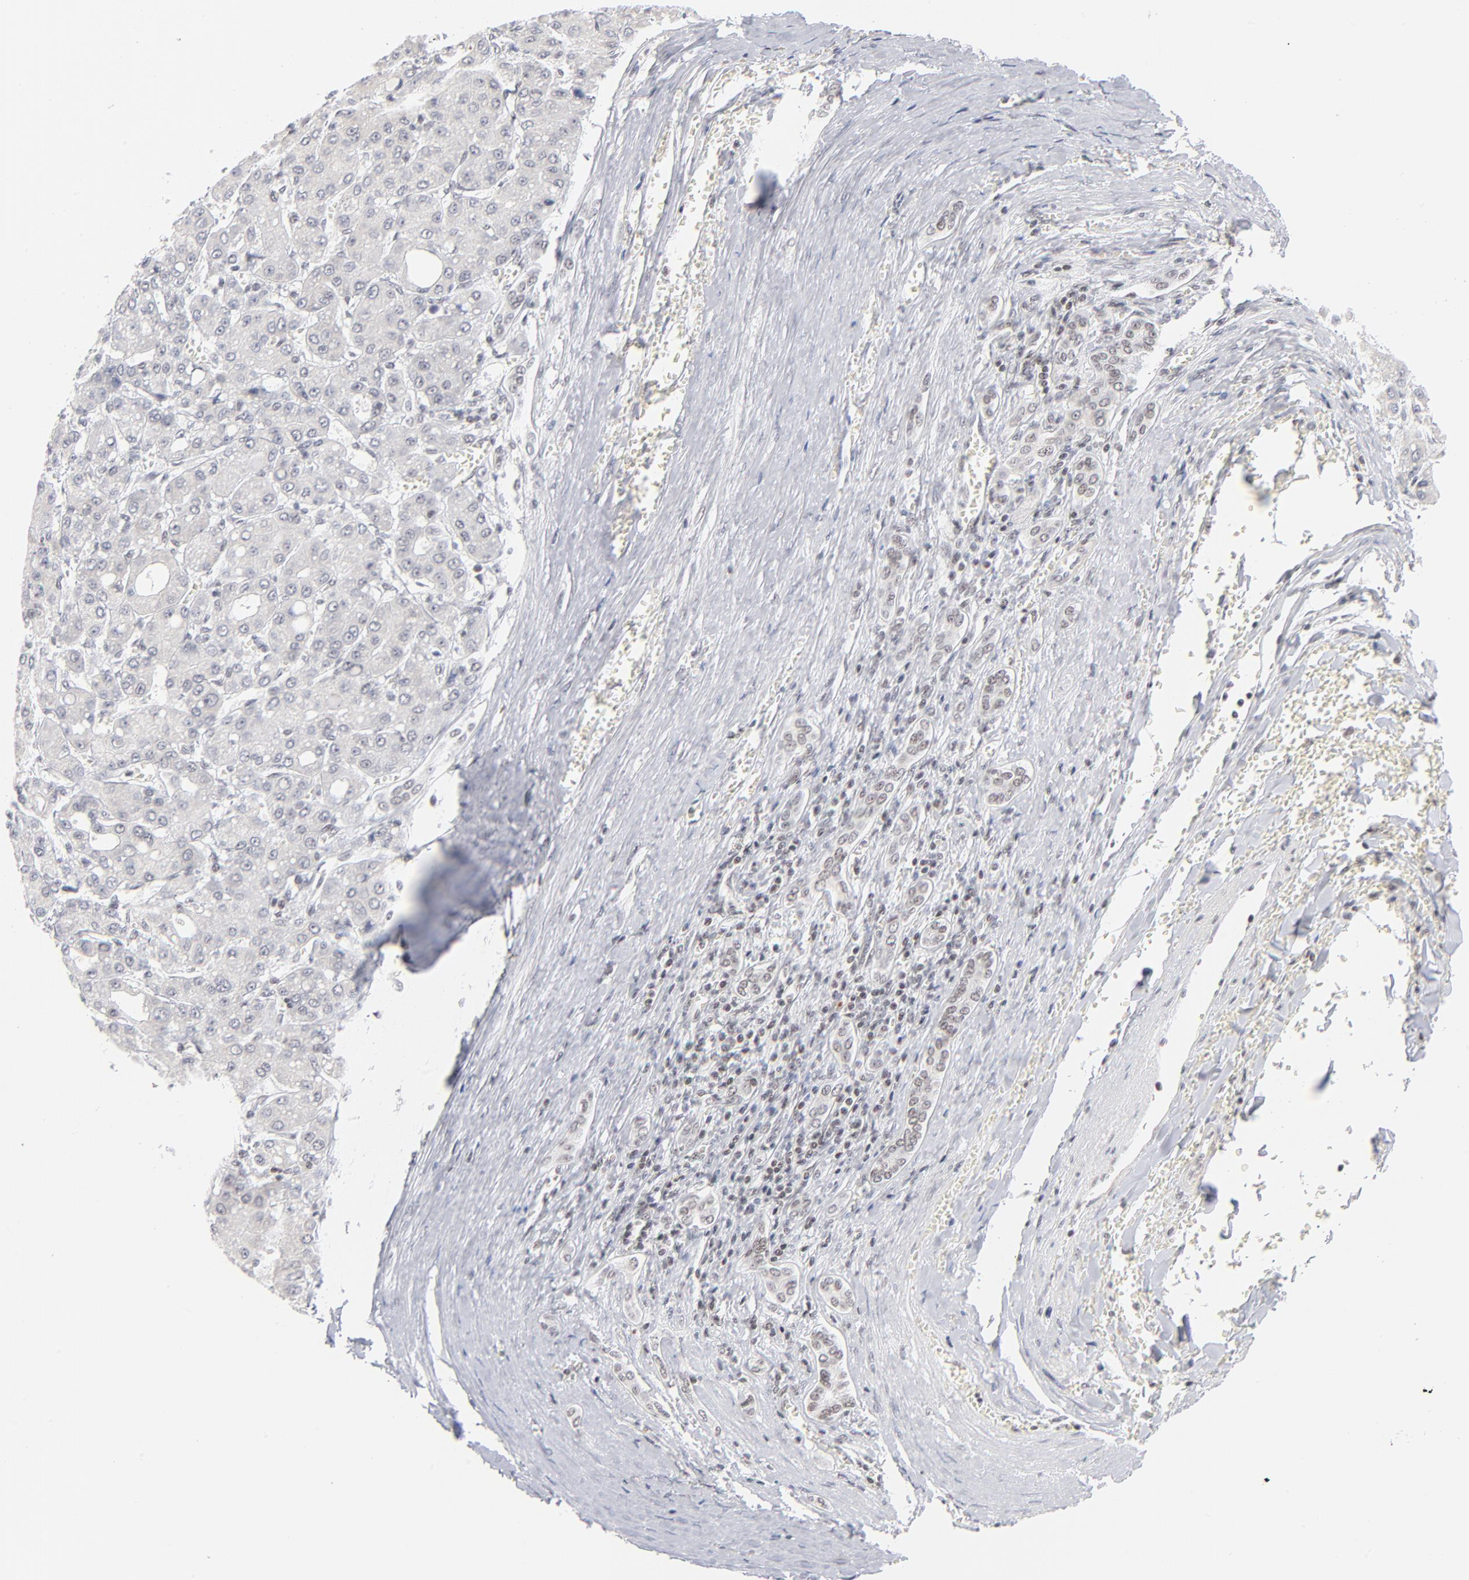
{"staining": {"intensity": "negative", "quantity": "none", "location": "none"}, "tissue": "liver cancer", "cell_type": "Tumor cells", "image_type": "cancer", "snomed": [{"axis": "morphology", "description": "Carcinoma, Hepatocellular, NOS"}, {"axis": "topography", "description": "Liver"}], "caption": "This photomicrograph is of liver cancer stained with IHC to label a protein in brown with the nuclei are counter-stained blue. There is no positivity in tumor cells. (Immunohistochemistry, brightfield microscopy, high magnification).", "gene": "ZNF143", "patient": {"sex": "male", "age": 69}}